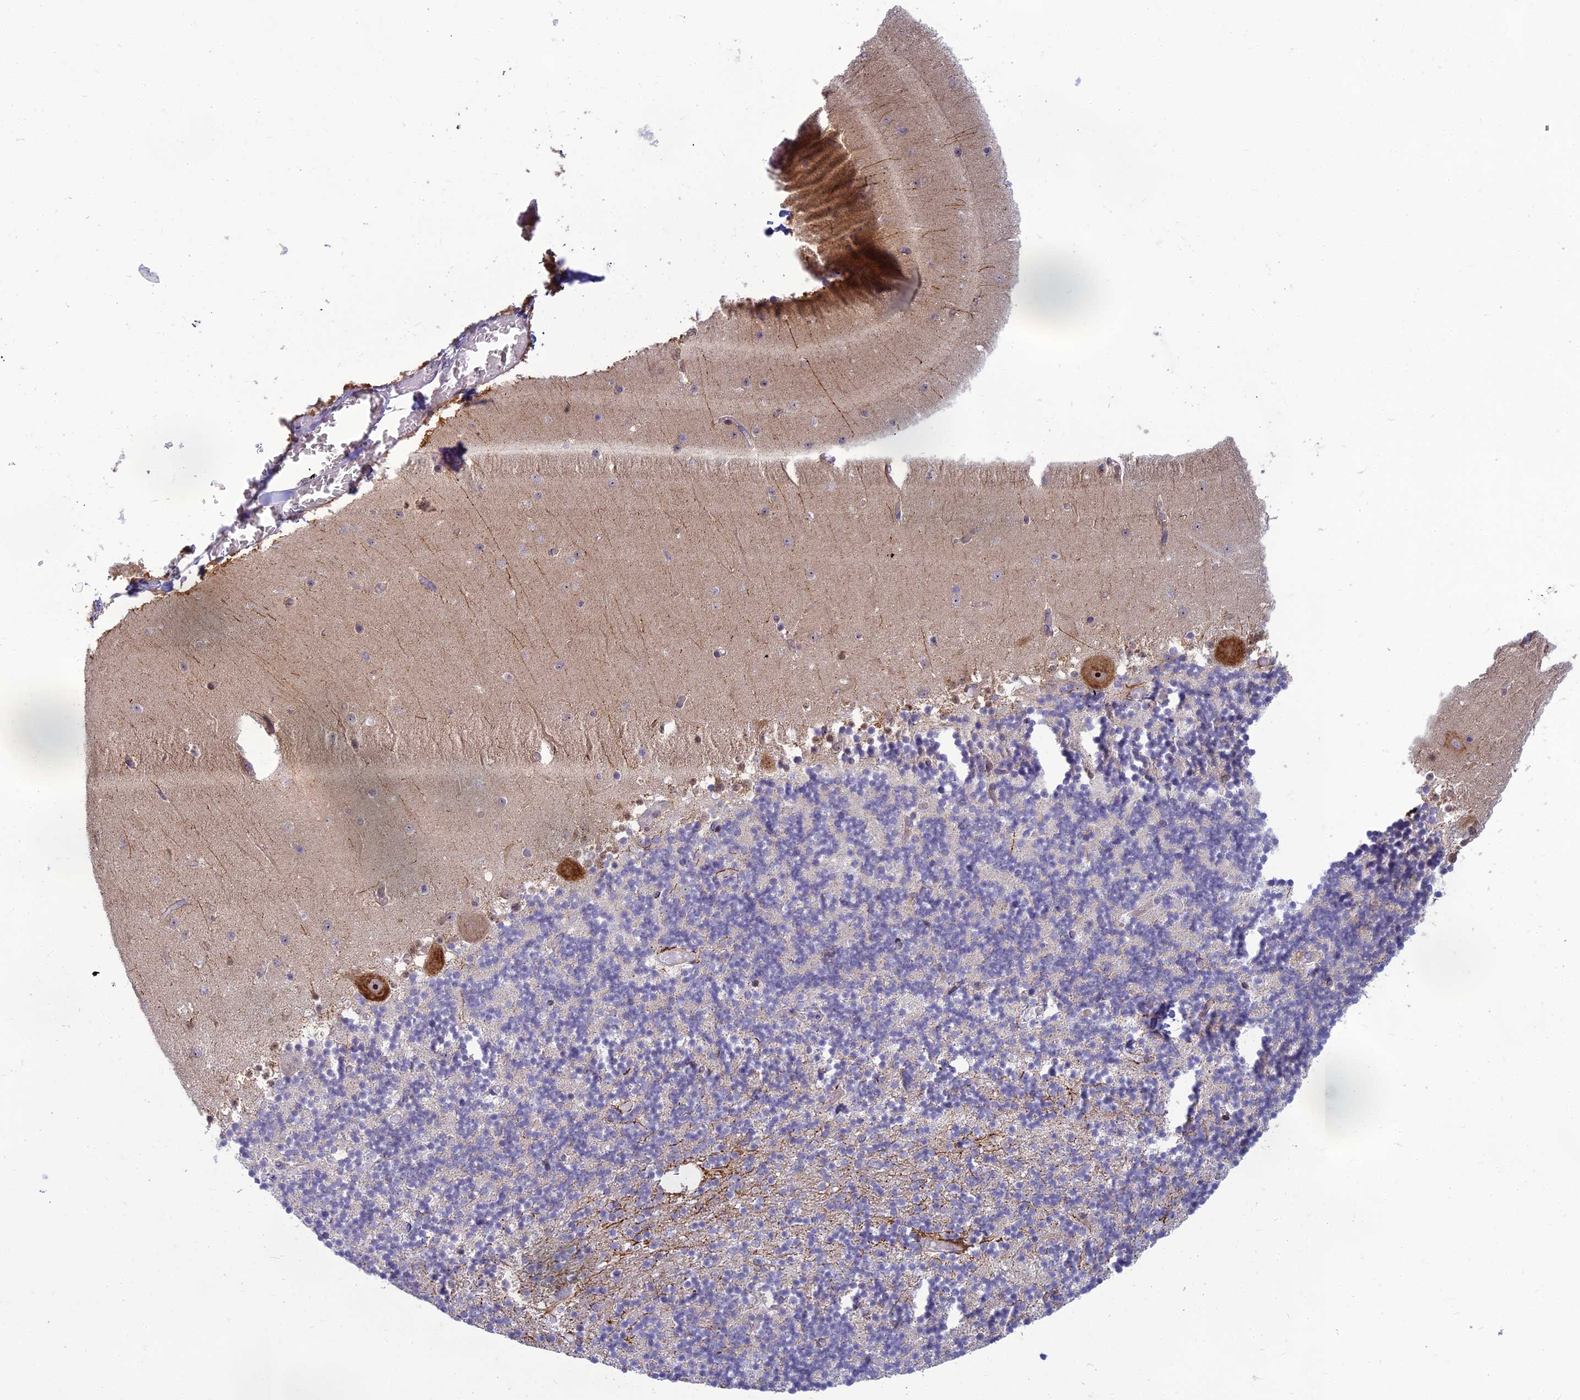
{"staining": {"intensity": "negative", "quantity": "none", "location": "none"}, "tissue": "cerebellum", "cell_type": "Cells in granular layer", "image_type": "normal", "snomed": [{"axis": "morphology", "description": "Normal tissue, NOS"}, {"axis": "topography", "description": "Cerebellum"}], "caption": "DAB immunohistochemical staining of unremarkable human cerebellum exhibits no significant staining in cells in granular layer.", "gene": "DTX2", "patient": {"sex": "female", "age": 28}}